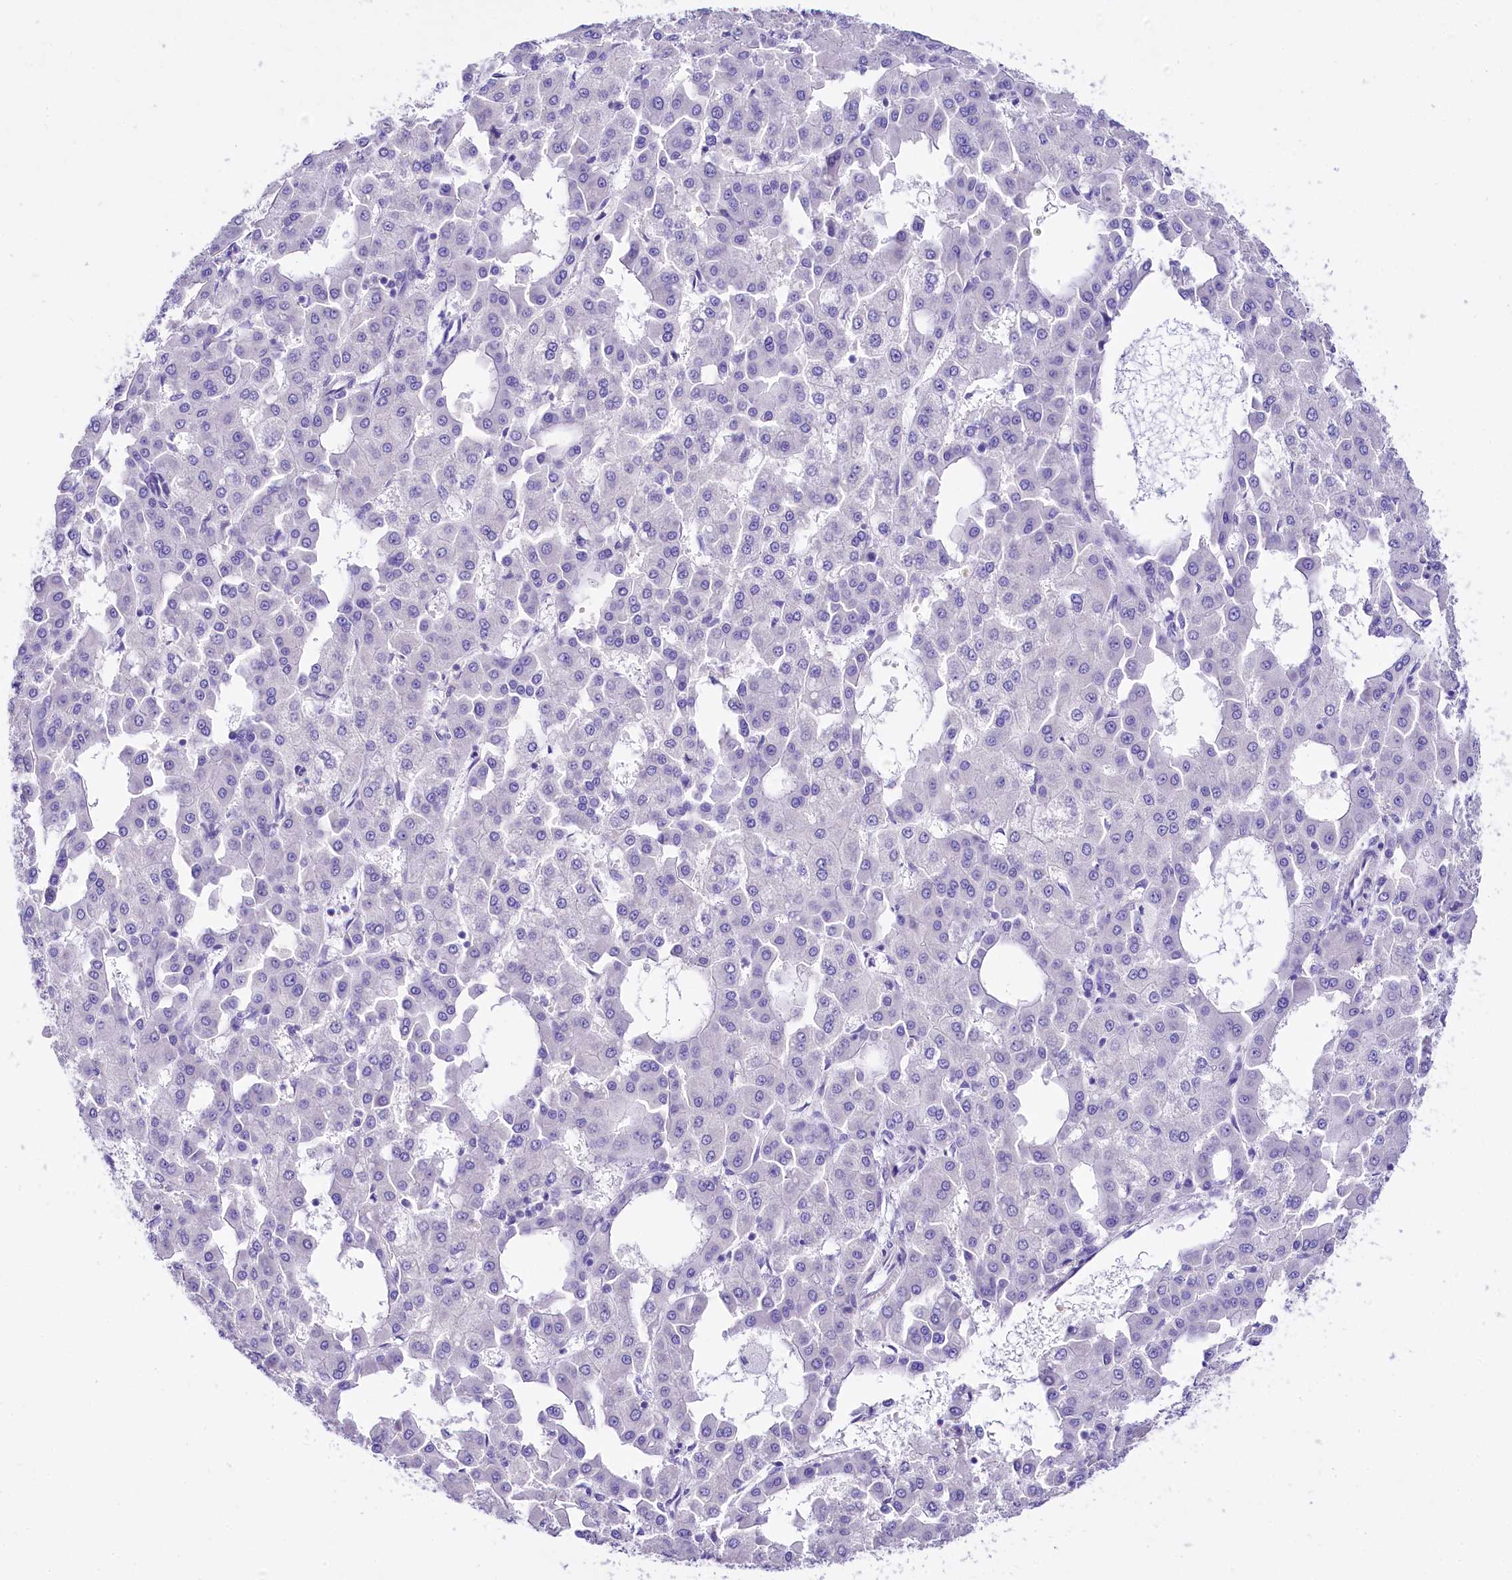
{"staining": {"intensity": "negative", "quantity": "none", "location": "none"}, "tissue": "liver cancer", "cell_type": "Tumor cells", "image_type": "cancer", "snomed": [{"axis": "morphology", "description": "Carcinoma, Hepatocellular, NOS"}, {"axis": "topography", "description": "Liver"}], "caption": "The photomicrograph displays no staining of tumor cells in liver cancer (hepatocellular carcinoma).", "gene": "A2ML1", "patient": {"sex": "male", "age": 47}}